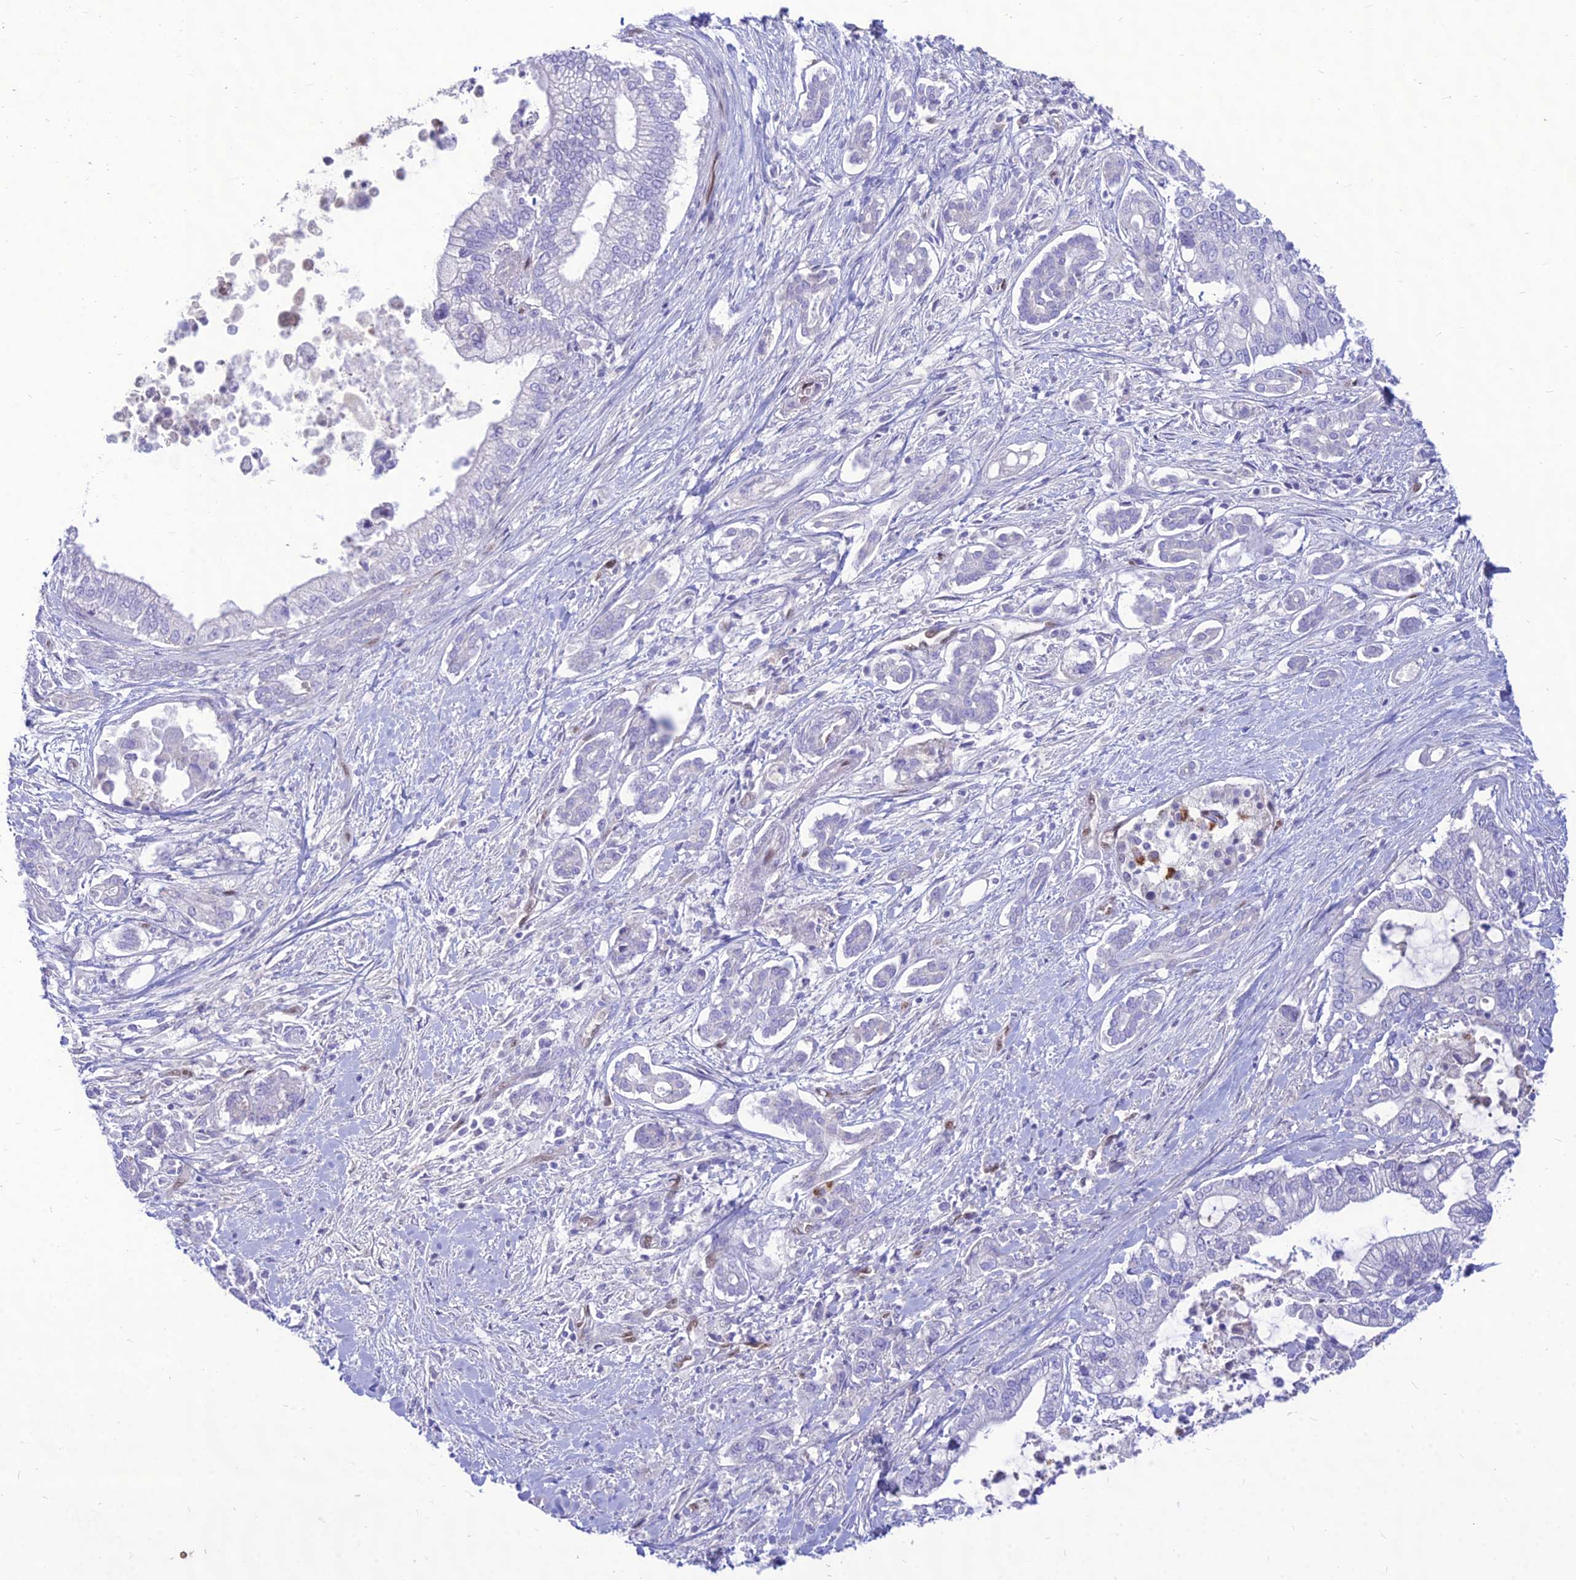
{"staining": {"intensity": "negative", "quantity": "none", "location": "none"}, "tissue": "pancreatic cancer", "cell_type": "Tumor cells", "image_type": "cancer", "snomed": [{"axis": "morphology", "description": "Adenocarcinoma, NOS"}, {"axis": "topography", "description": "Pancreas"}], "caption": "The image reveals no significant positivity in tumor cells of adenocarcinoma (pancreatic).", "gene": "NOVA2", "patient": {"sex": "male", "age": 69}}